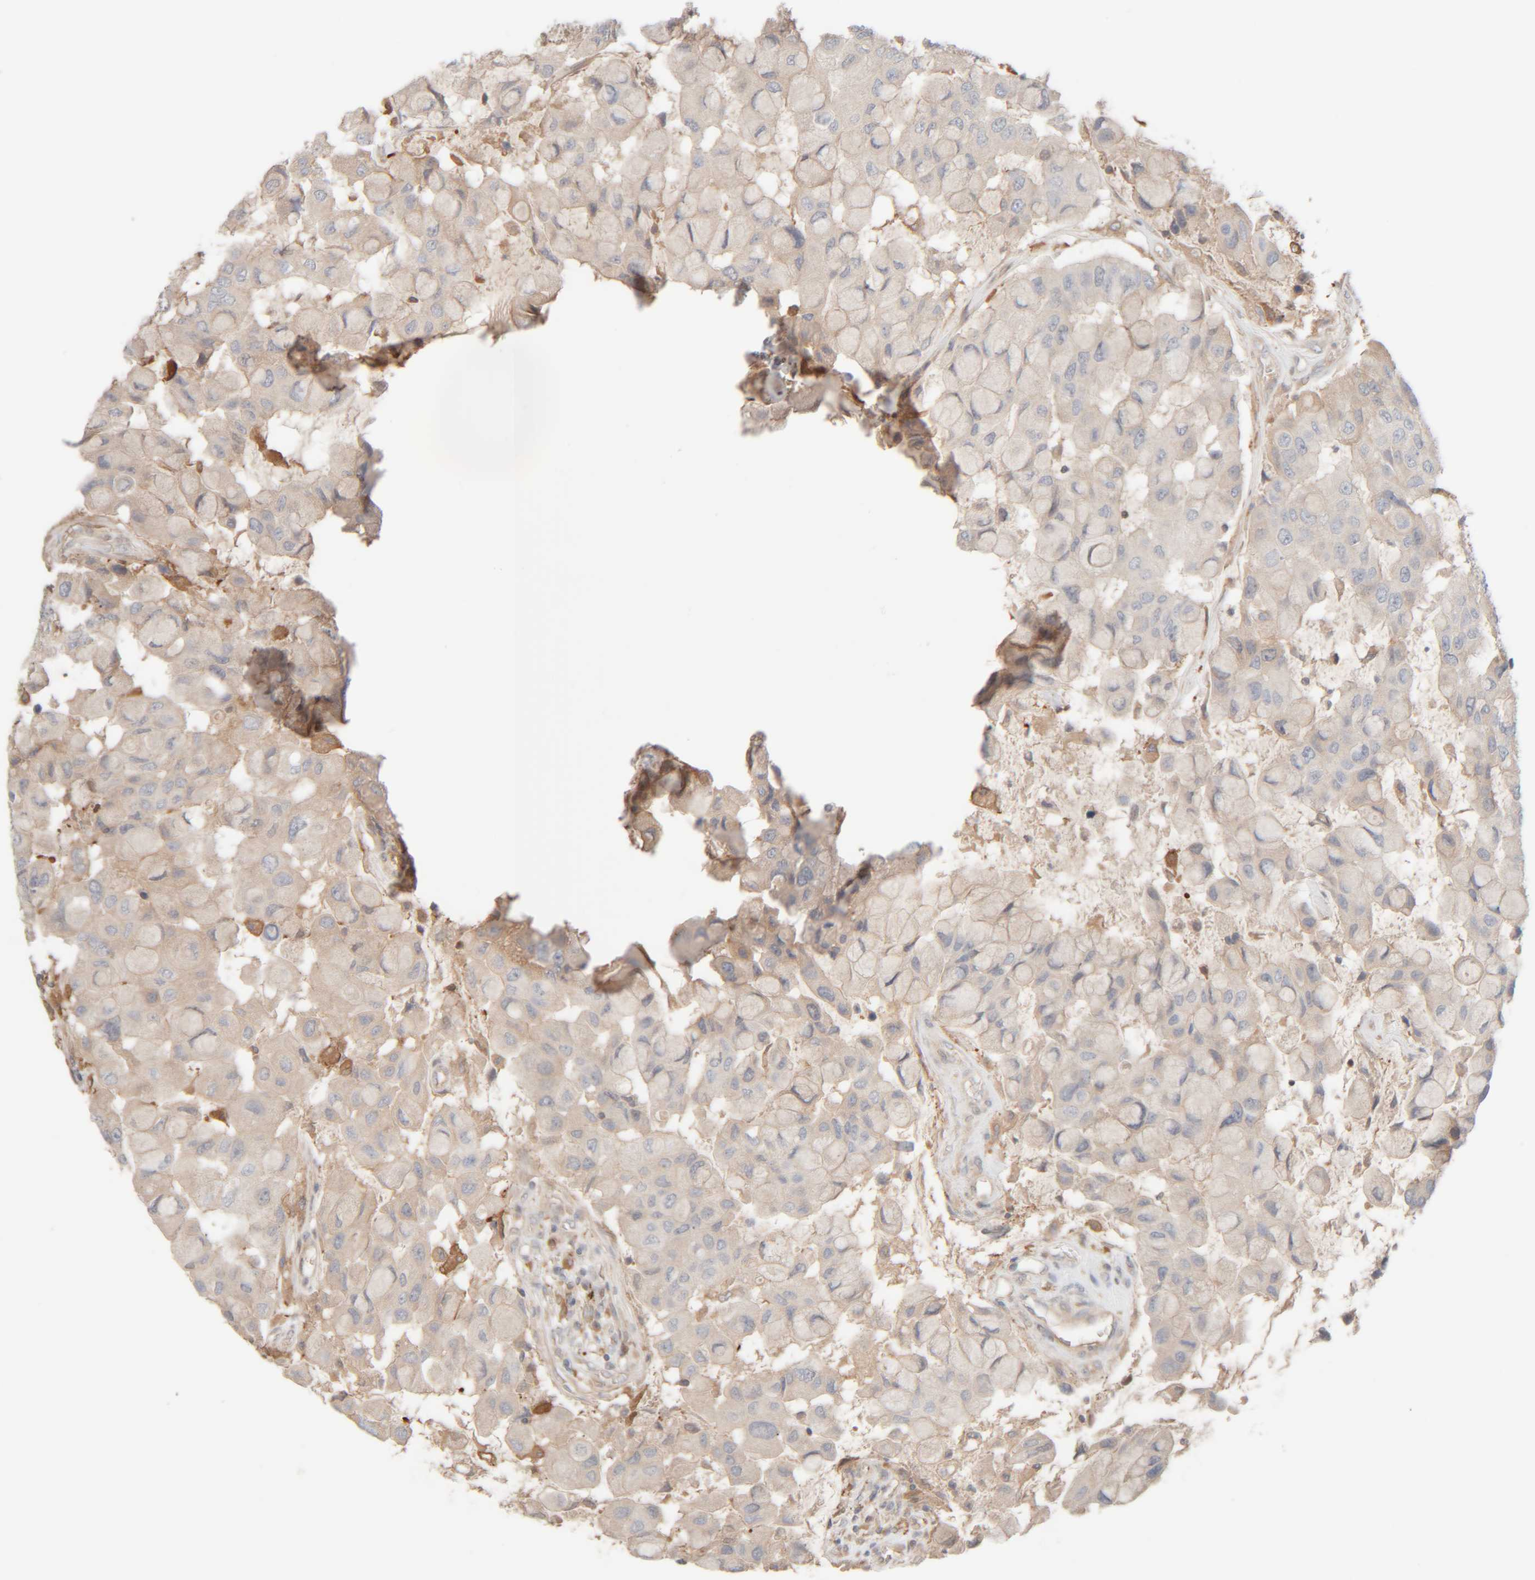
{"staining": {"intensity": "weak", "quantity": "<25%", "location": "cytoplasmic/membranous"}, "tissue": "breast cancer", "cell_type": "Tumor cells", "image_type": "cancer", "snomed": [{"axis": "morphology", "description": "Duct carcinoma"}, {"axis": "topography", "description": "Breast"}], "caption": "Immunohistochemical staining of breast invasive ductal carcinoma shows no significant staining in tumor cells. (DAB immunohistochemistry (IHC) visualized using brightfield microscopy, high magnification).", "gene": "TMEM192", "patient": {"sex": "female", "age": 27}}